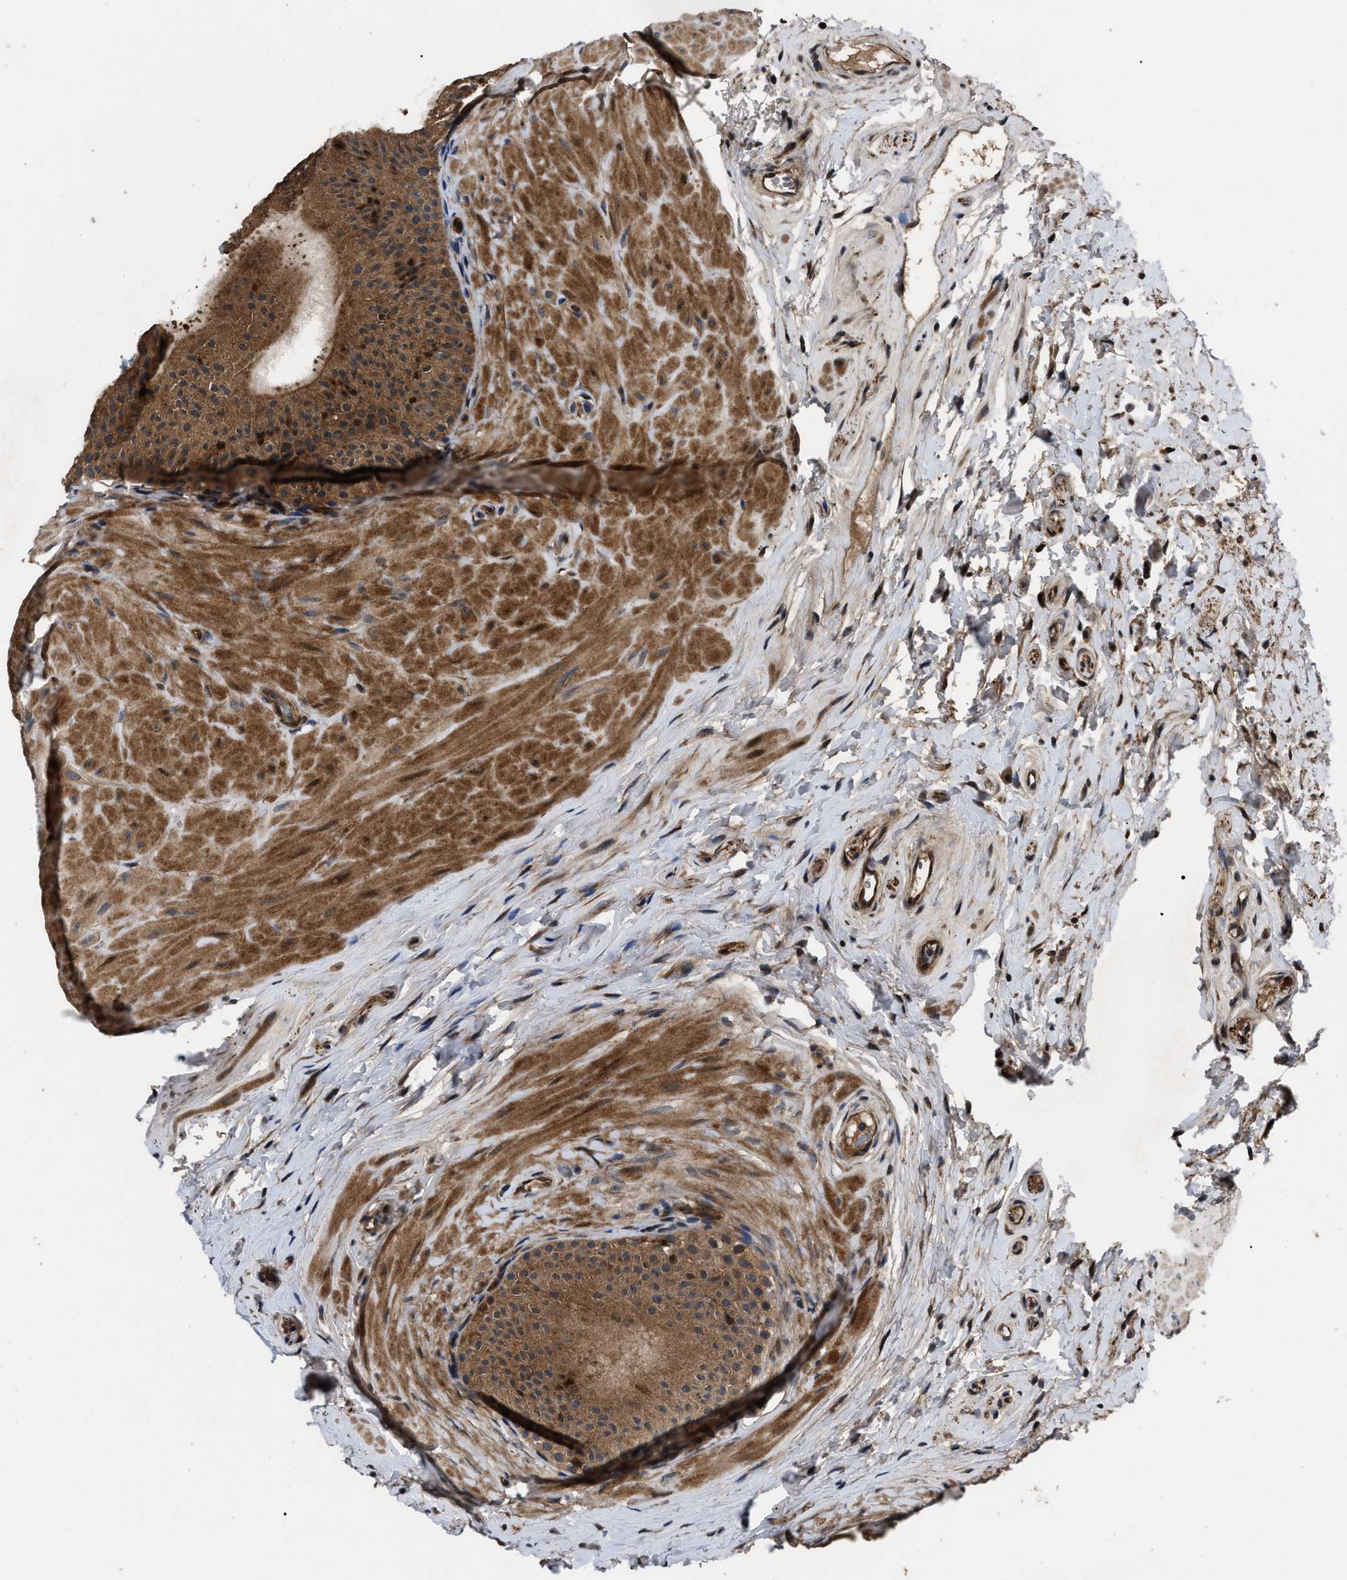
{"staining": {"intensity": "moderate", "quantity": ">75%", "location": "cytoplasmic/membranous"}, "tissue": "epididymis", "cell_type": "Glandular cells", "image_type": "normal", "snomed": [{"axis": "morphology", "description": "Normal tissue, NOS"}, {"axis": "topography", "description": "Epididymis"}], "caption": "The immunohistochemical stain shows moderate cytoplasmic/membranous positivity in glandular cells of benign epididymis.", "gene": "PPWD1", "patient": {"sex": "male", "age": 34}}